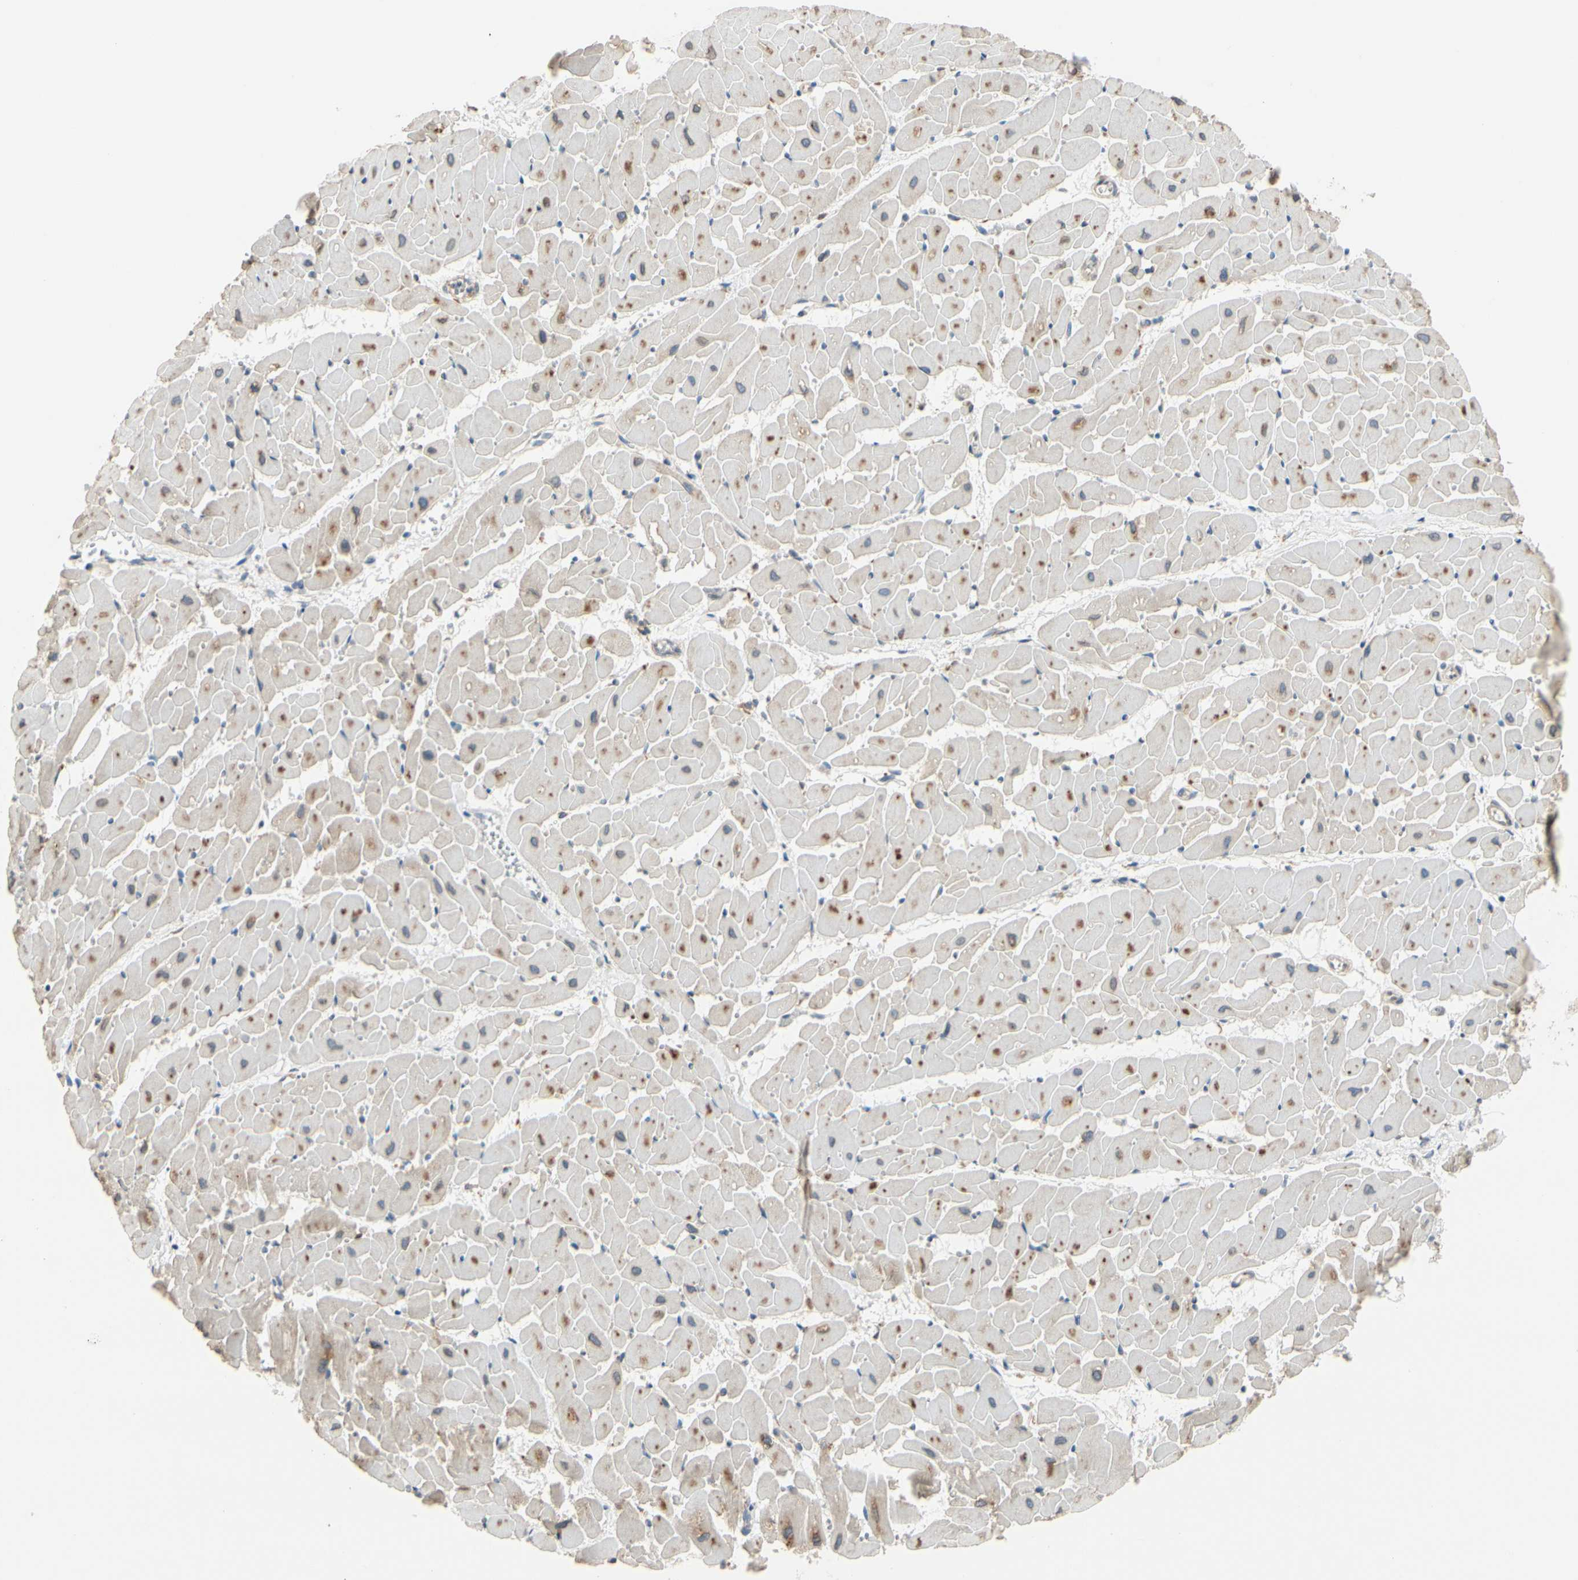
{"staining": {"intensity": "moderate", "quantity": "<25%", "location": "cytoplasmic/membranous"}, "tissue": "heart muscle", "cell_type": "Cardiomyocytes", "image_type": "normal", "snomed": [{"axis": "morphology", "description": "Normal tissue, NOS"}, {"axis": "topography", "description": "Heart"}], "caption": "IHC micrograph of normal human heart muscle stained for a protein (brown), which demonstrates low levels of moderate cytoplasmic/membranous positivity in approximately <25% of cardiomyocytes.", "gene": "RPN2", "patient": {"sex": "female", "age": 19}}